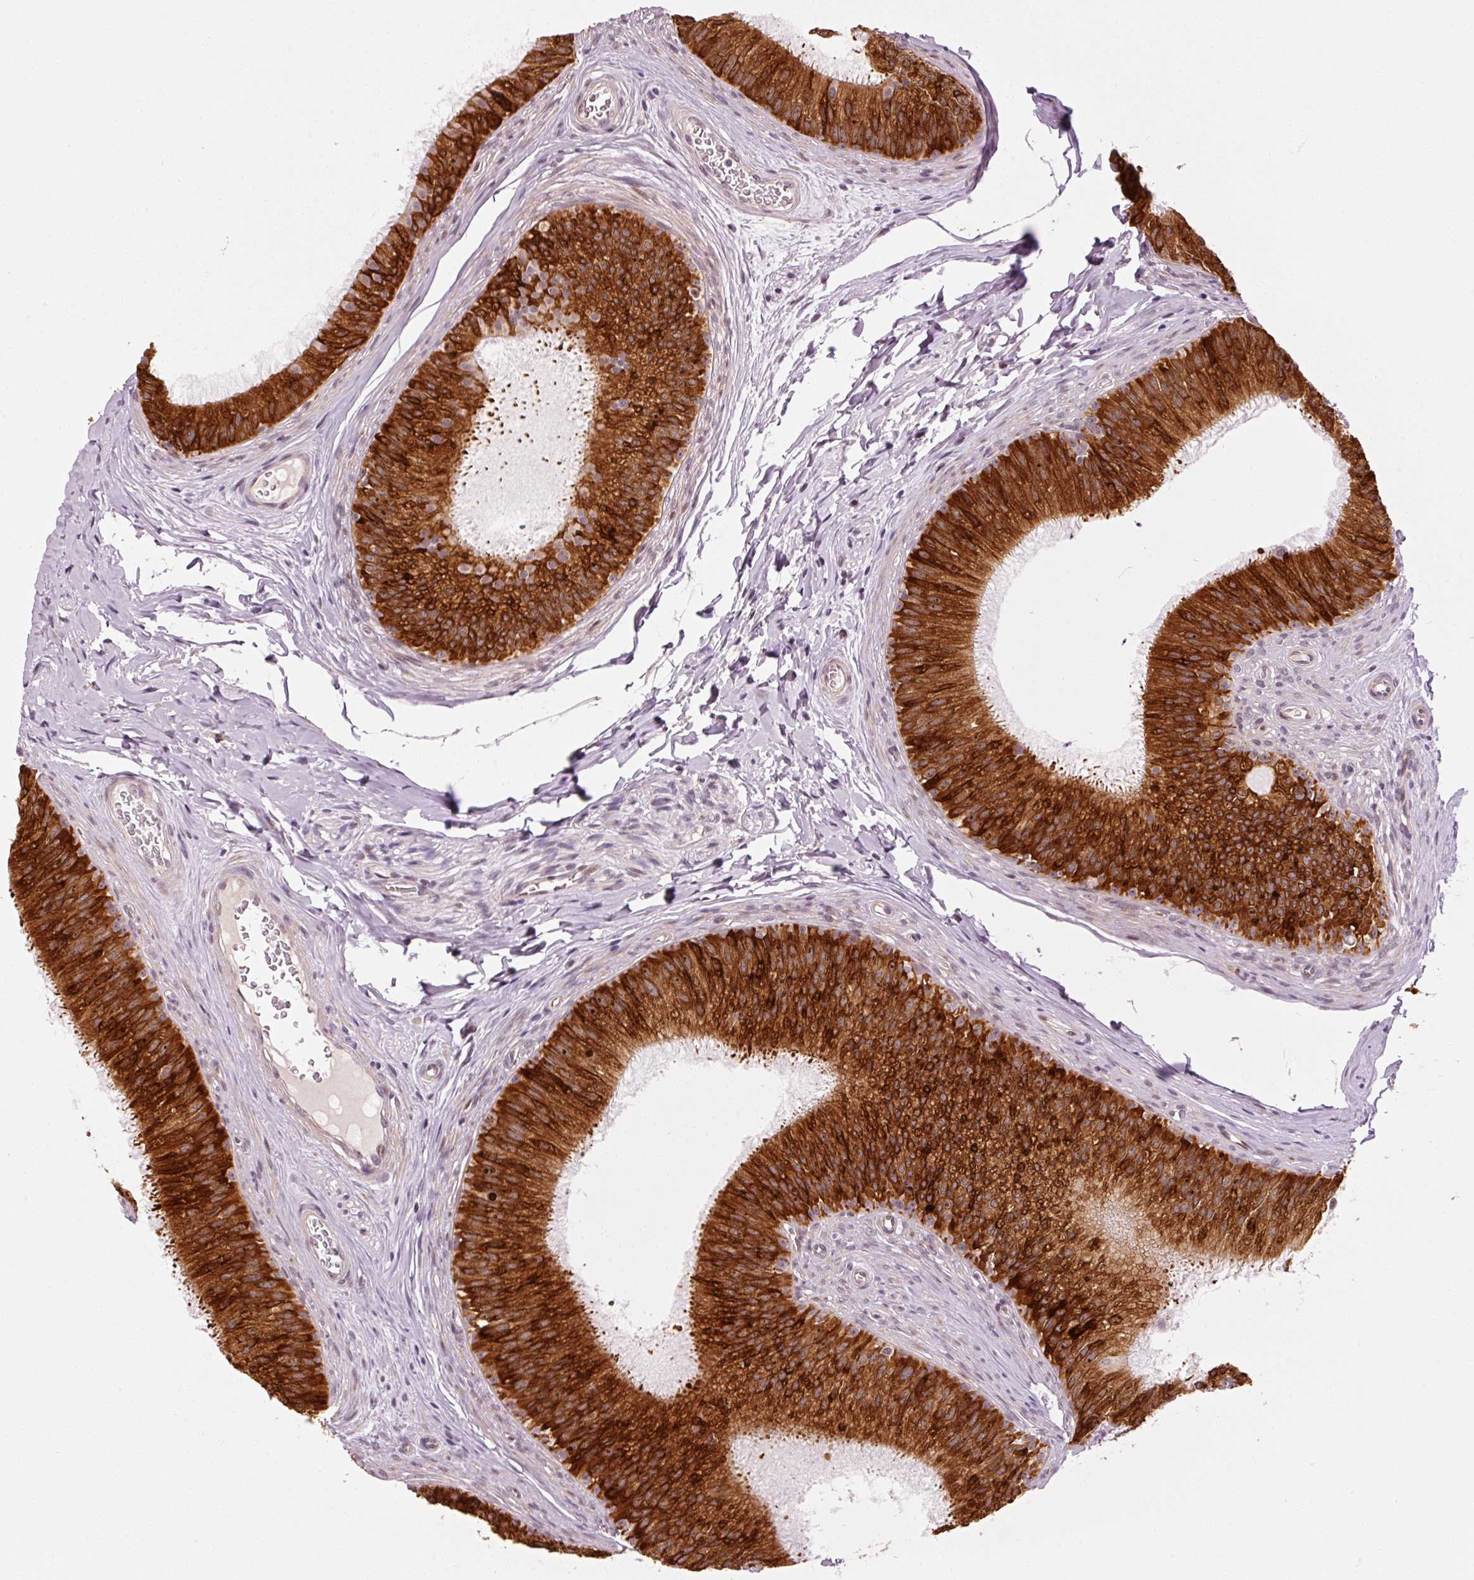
{"staining": {"intensity": "strong", "quantity": "25%-75%", "location": "cytoplasmic/membranous,nuclear"}, "tissue": "epididymis", "cell_type": "Glandular cells", "image_type": "normal", "snomed": [{"axis": "morphology", "description": "Normal tissue, NOS"}, {"axis": "topography", "description": "Epididymis"}], "caption": "This histopathology image reveals immunohistochemistry (IHC) staining of normal epididymis, with high strong cytoplasmic/membranous,nuclear expression in approximately 25%-75% of glandular cells.", "gene": "ANKRD20A1", "patient": {"sex": "male", "age": 24}}